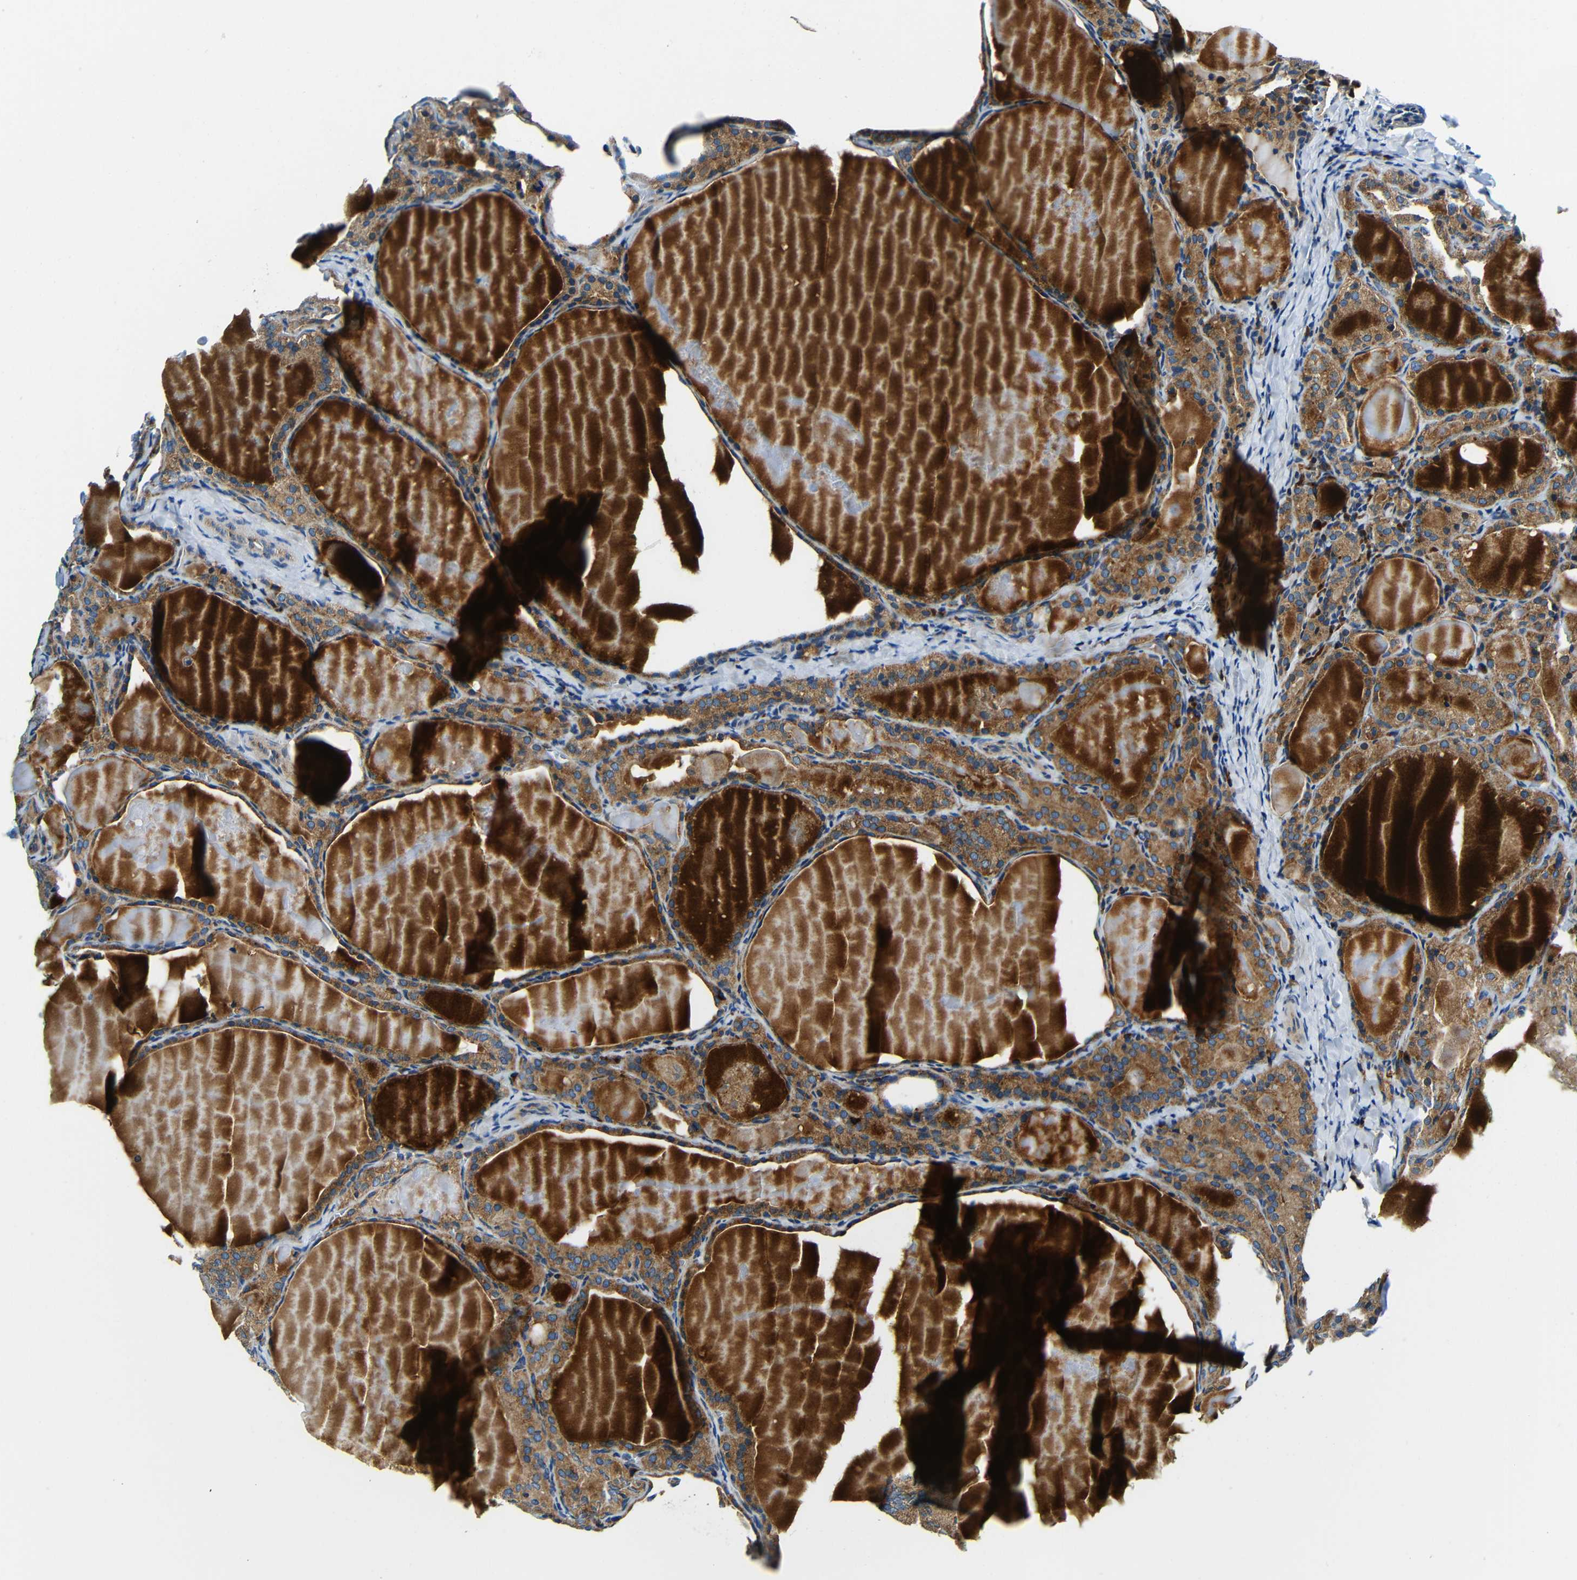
{"staining": {"intensity": "moderate", "quantity": ">75%", "location": "cytoplasmic/membranous"}, "tissue": "thyroid cancer", "cell_type": "Tumor cells", "image_type": "cancer", "snomed": [{"axis": "morphology", "description": "Papillary adenocarcinoma, NOS"}, {"axis": "topography", "description": "Thyroid gland"}], "caption": "The photomicrograph exhibits immunohistochemical staining of papillary adenocarcinoma (thyroid). There is moderate cytoplasmic/membranous positivity is present in about >75% of tumor cells. The protein is shown in brown color, while the nuclei are stained blue.", "gene": "USO1", "patient": {"sex": "female", "age": 42}}